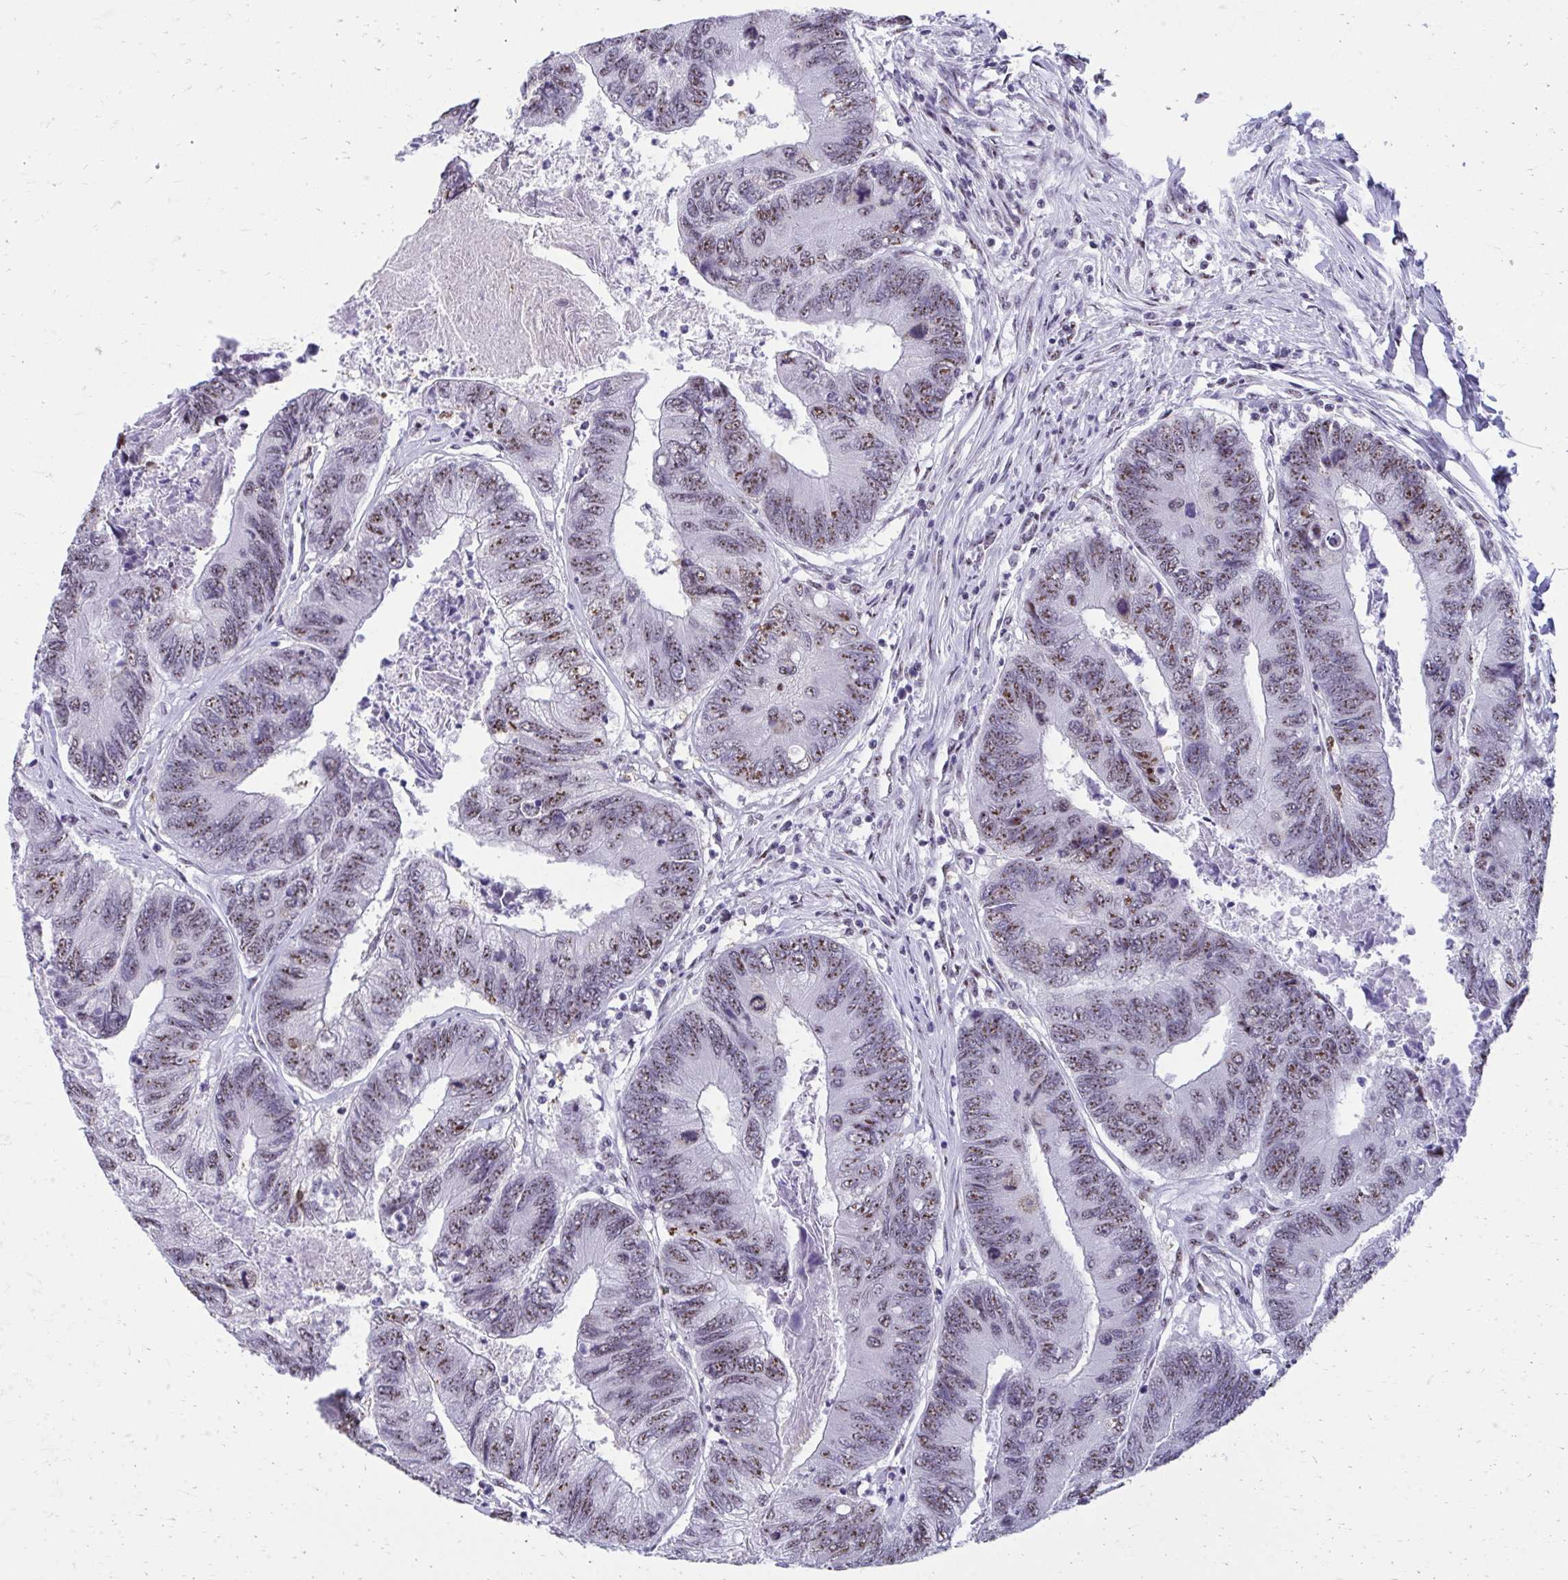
{"staining": {"intensity": "moderate", "quantity": "25%-75%", "location": "nuclear"}, "tissue": "colorectal cancer", "cell_type": "Tumor cells", "image_type": "cancer", "snomed": [{"axis": "morphology", "description": "Adenocarcinoma, NOS"}, {"axis": "topography", "description": "Colon"}], "caption": "The micrograph exhibits a brown stain indicating the presence of a protein in the nuclear of tumor cells in adenocarcinoma (colorectal). The staining was performed using DAB (3,3'-diaminobenzidine), with brown indicating positive protein expression. Nuclei are stained blue with hematoxylin.", "gene": "PELP1", "patient": {"sex": "female", "age": 67}}